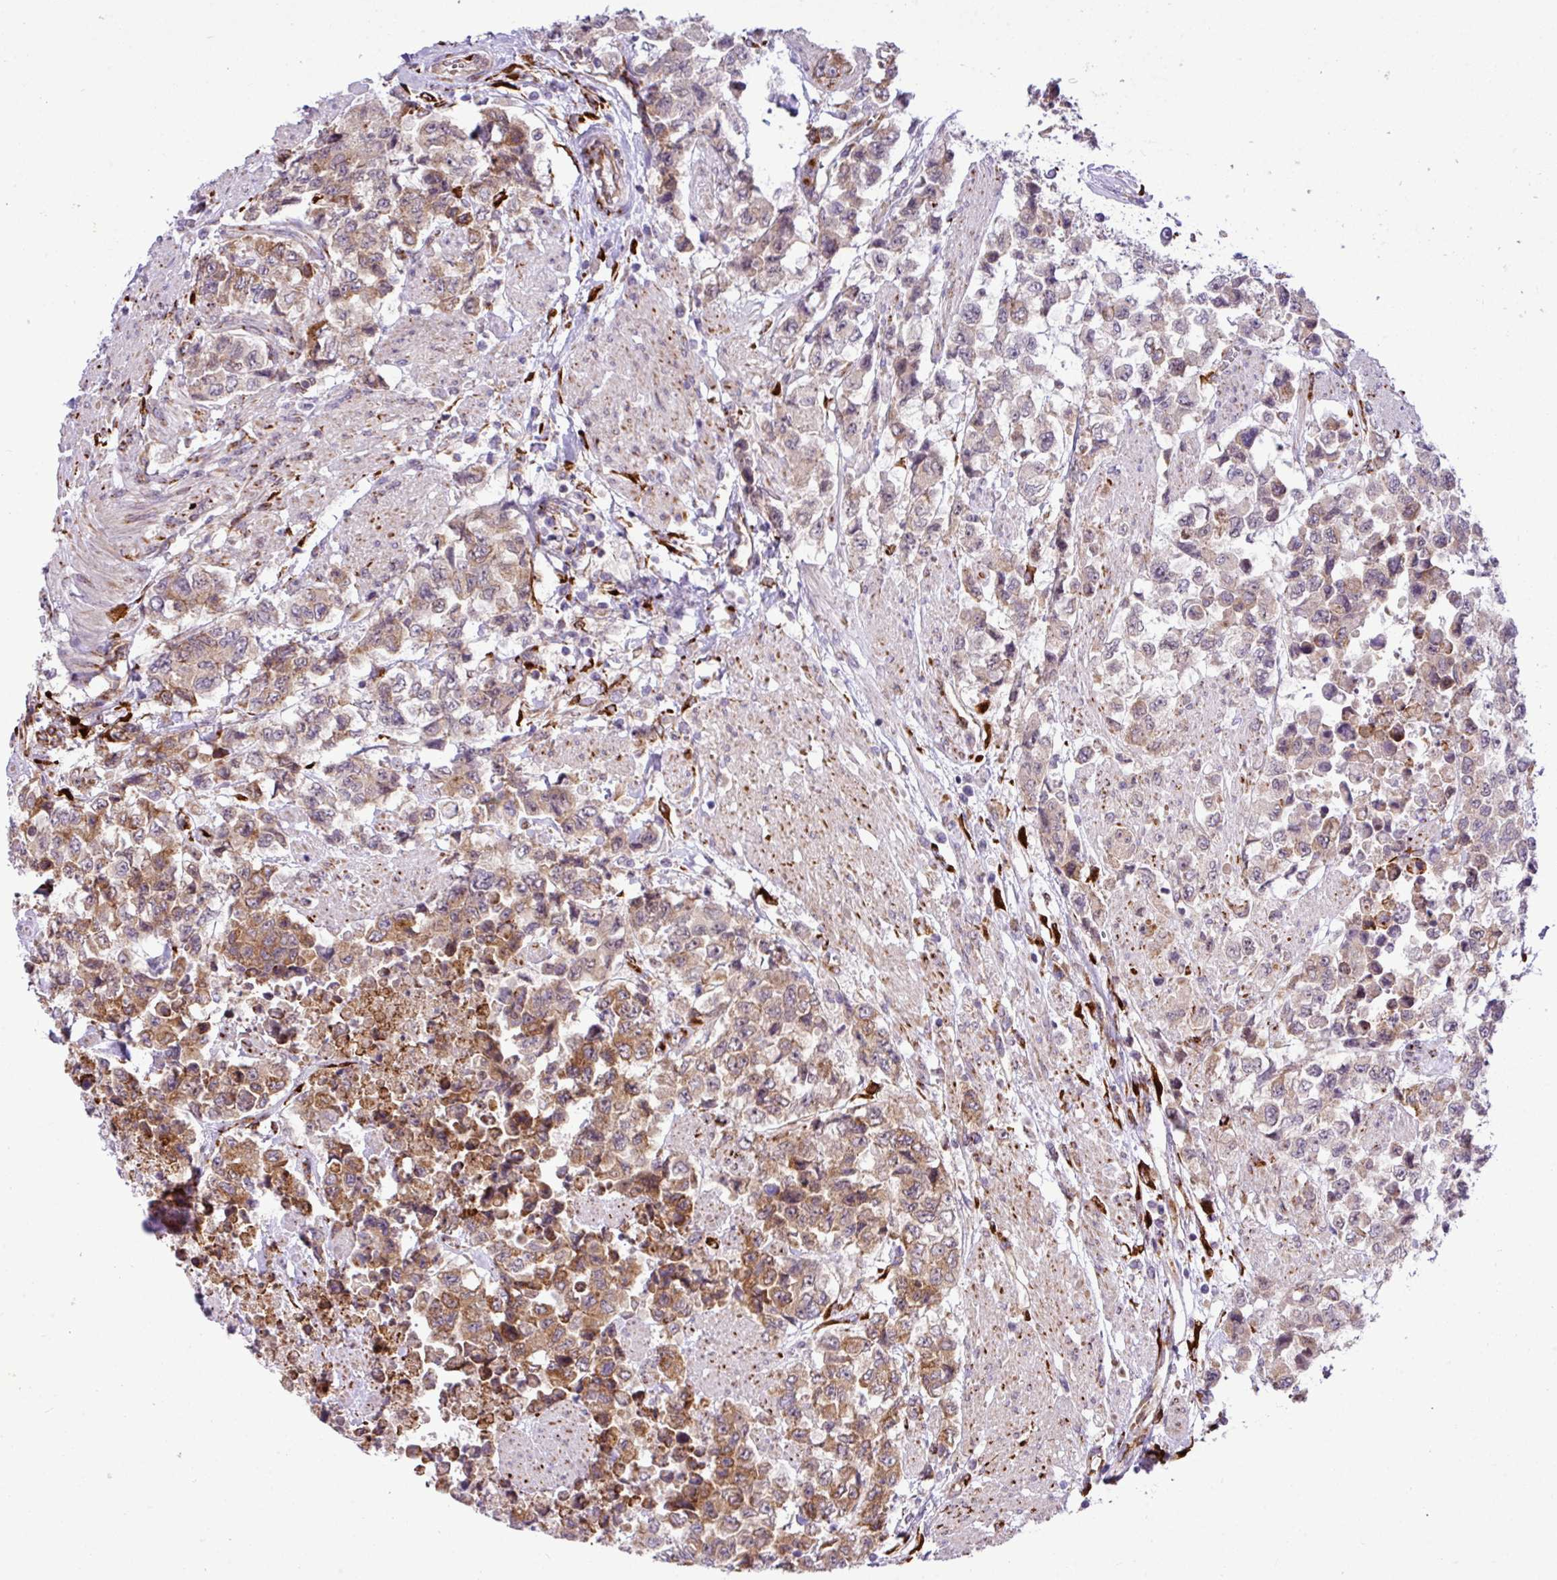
{"staining": {"intensity": "moderate", "quantity": ">75%", "location": "cytoplasmic/membranous"}, "tissue": "urothelial cancer", "cell_type": "Tumor cells", "image_type": "cancer", "snomed": [{"axis": "morphology", "description": "Urothelial carcinoma, High grade"}, {"axis": "topography", "description": "Urinary bladder"}], "caption": "Urothelial cancer stained for a protein demonstrates moderate cytoplasmic/membranous positivity in tumor cells. Nuclei are stained in blue.", "gene": "CFAP97", "patient": {"sex": "female", "age": 78}}